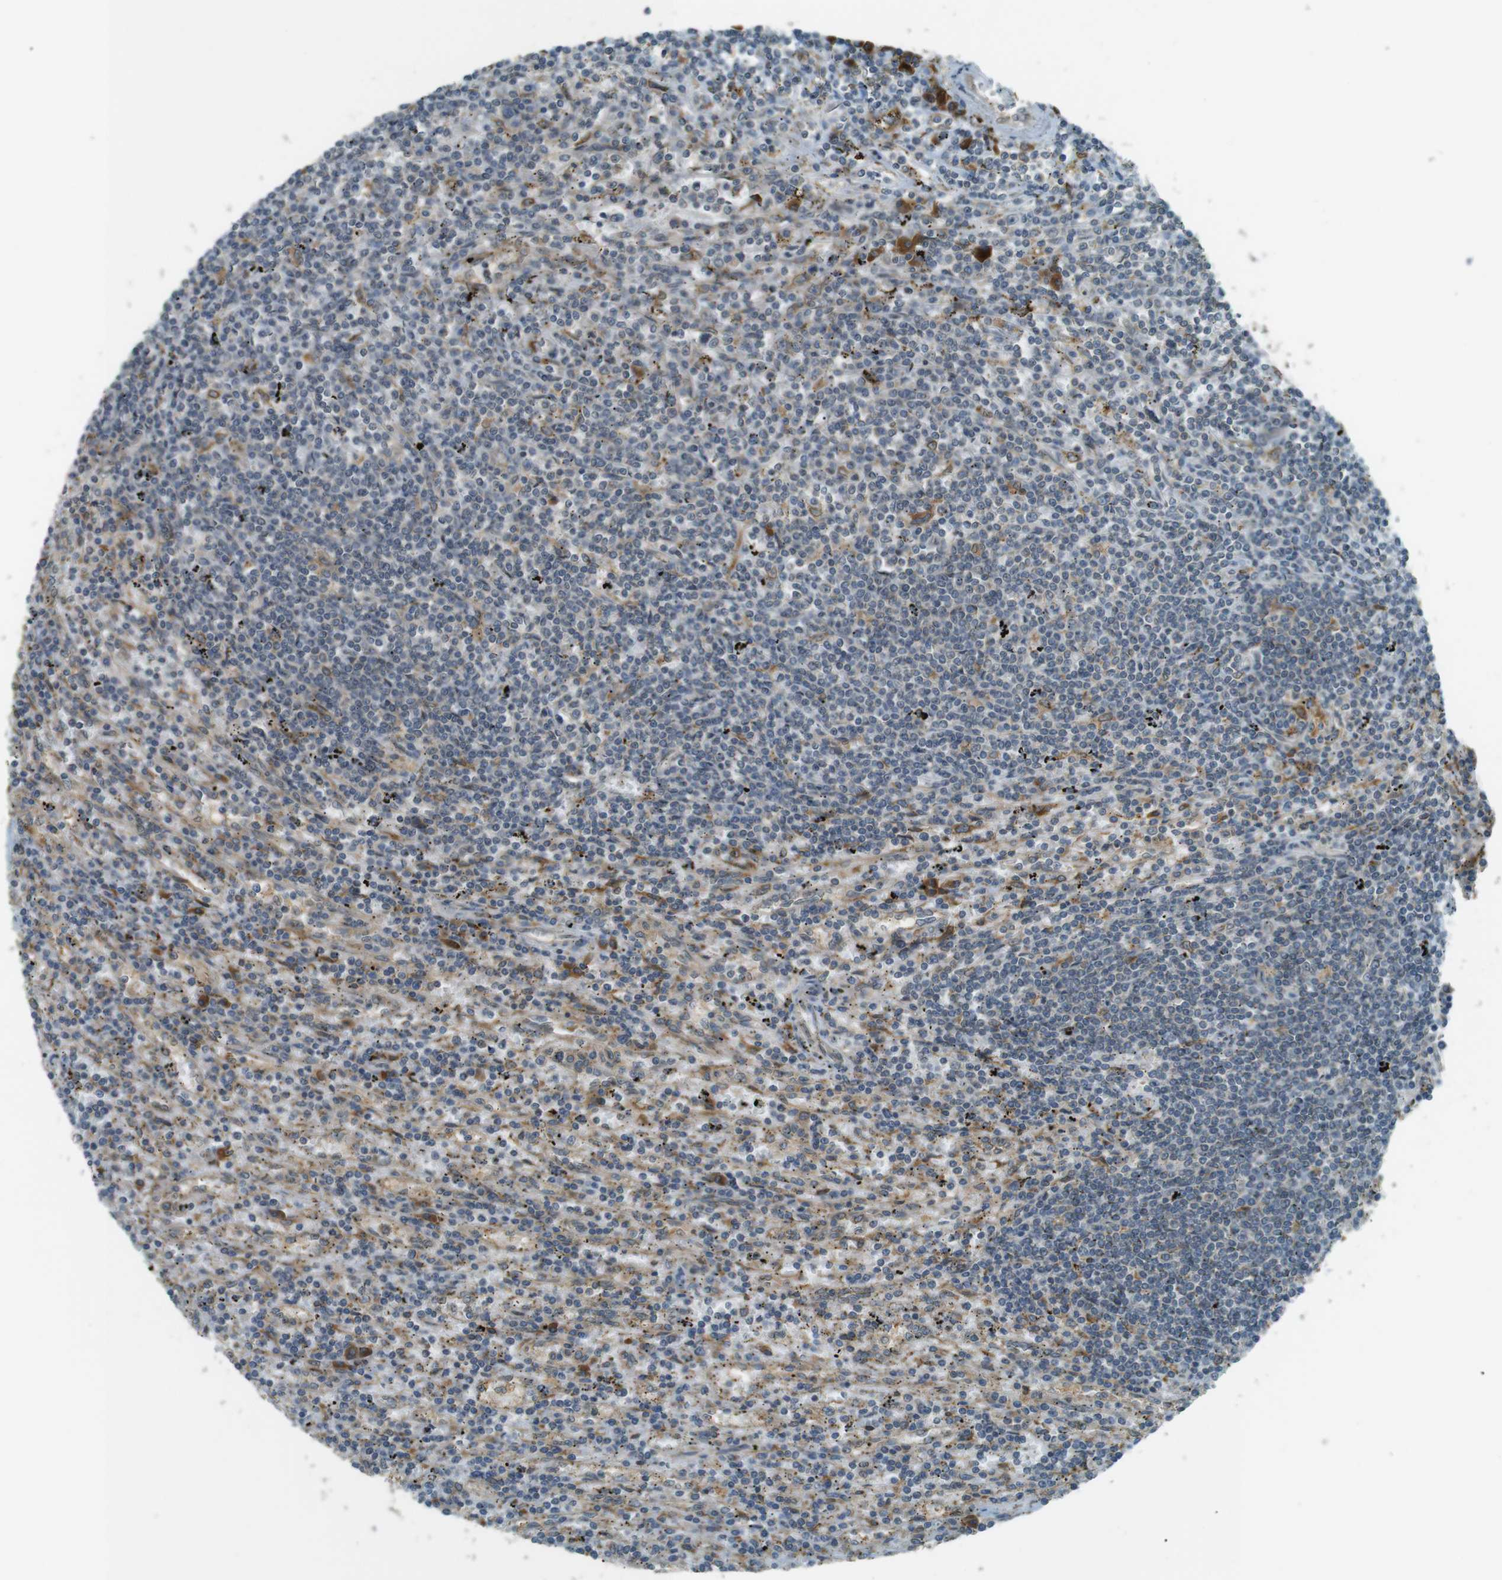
{"staining": {"intensity": "moderate", "quantity": "<25%", "location": "cytoplasmic/membranous"}, "tissue": "lymphoma", "cell_type": "Tumor cells", "image_type": "cancer", "snomed": [{"axis": "morphology", "description": "Malignant lymphoma, non-Hodgkin's type, Low grade"}, {"axis": "topography", "description": "Spleen"}], "caption": "Low-grade malignant lymphoma, non-Hodgkin's type tissue reveals moderate cytoplasmic/membranous positivity in approximately <25% of tumor cells, visualized by immunohistochemistry.", "gene": "TMED4", "patient": {"sex": "male", "age": 76}}